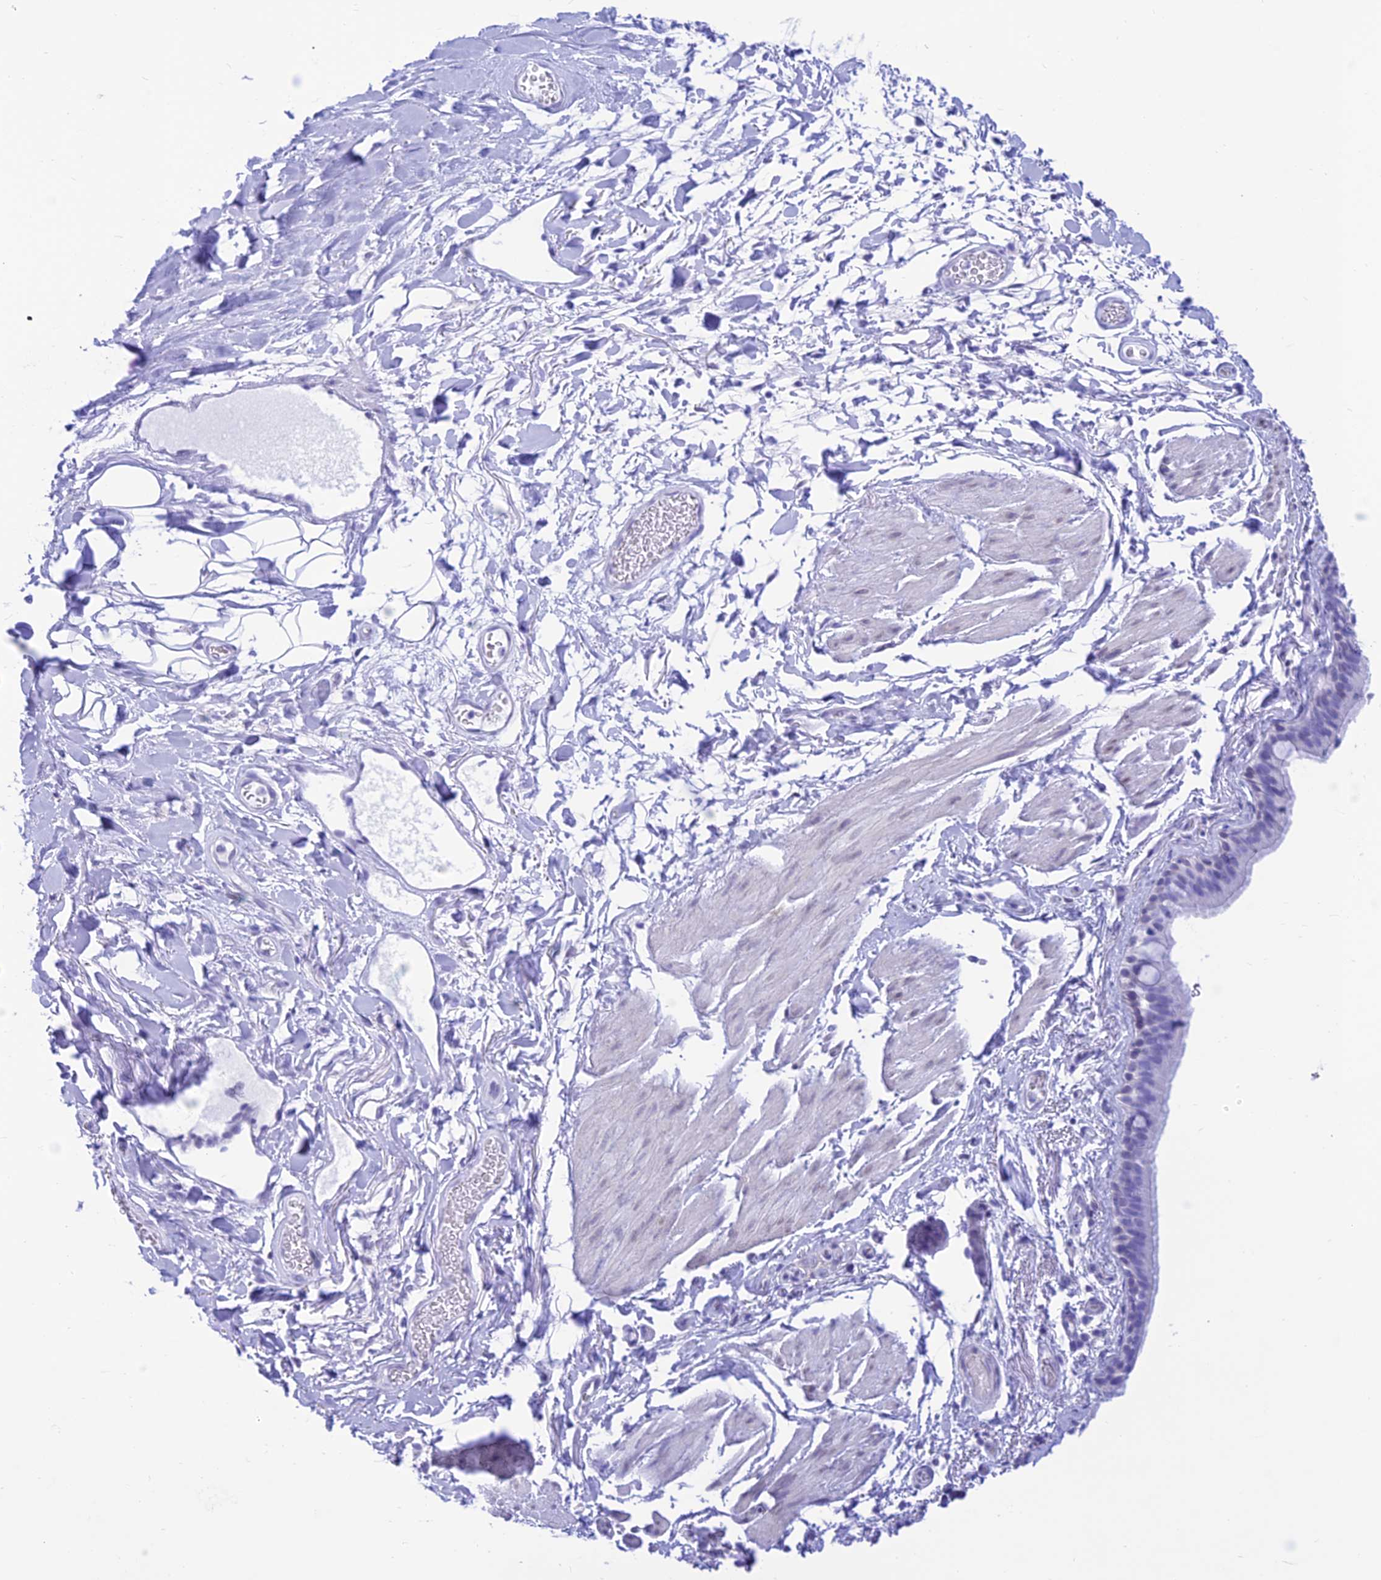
{"staining": {"intensity": "negative", "quantity": "none", "location": "none"}, "tissue": "bronchus", "cell_type": "Respiratory epithelial cells", "image_type": "normal", "snomed": [{"axis": "morphology", "description": "Normal tissue, NOS"}, {"axis": "topography", "description": "Cartilage tissue"}], "caption": "Immunohistochemistry image of normal bronchus stained for a protein (brown), which shows no staining in respiratory epithelial cells. (DAB (3,3'-diaminobenzidine) IHC, high magnification).", "gene": "PRNP", "patient": {"sex": "male", "age": 63}}